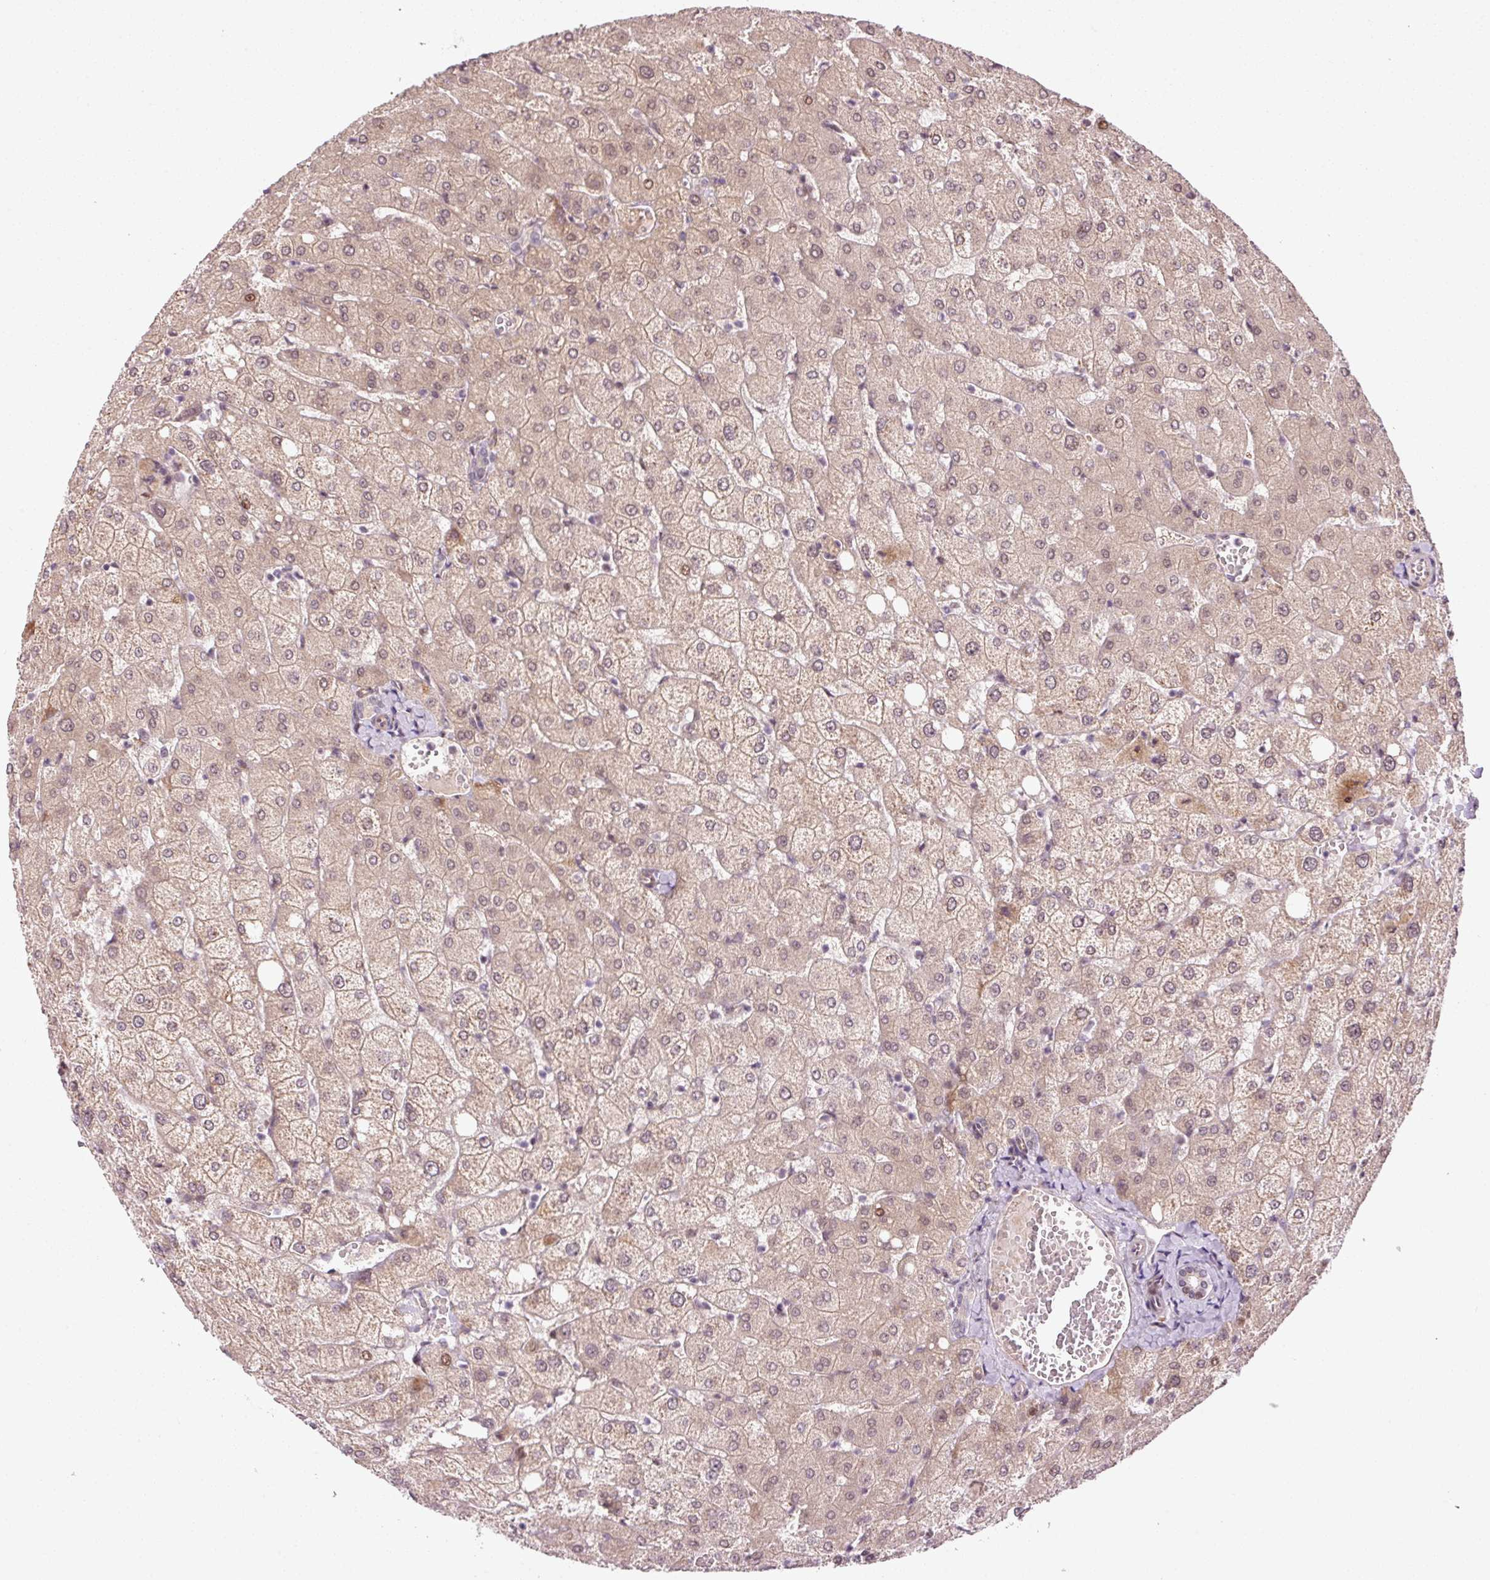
{"staining": {"intensity": "weak", "quantity": "<25%", "location": "nuclear"}, "tissue": "liver", "cell_type": "Cholangiocytes", "image_type": "normal", "snomed": [{"axis": "morphology", "description": "Normal tissue, NOS"}, {"axis": "topography", "description": "Liver"}], "caption": "Cholangiocytes are negative for brown protein staining in unremarkable liver.", "gene": "ANKRD20A1", "patient": {"sex": "female", "age": 54}}